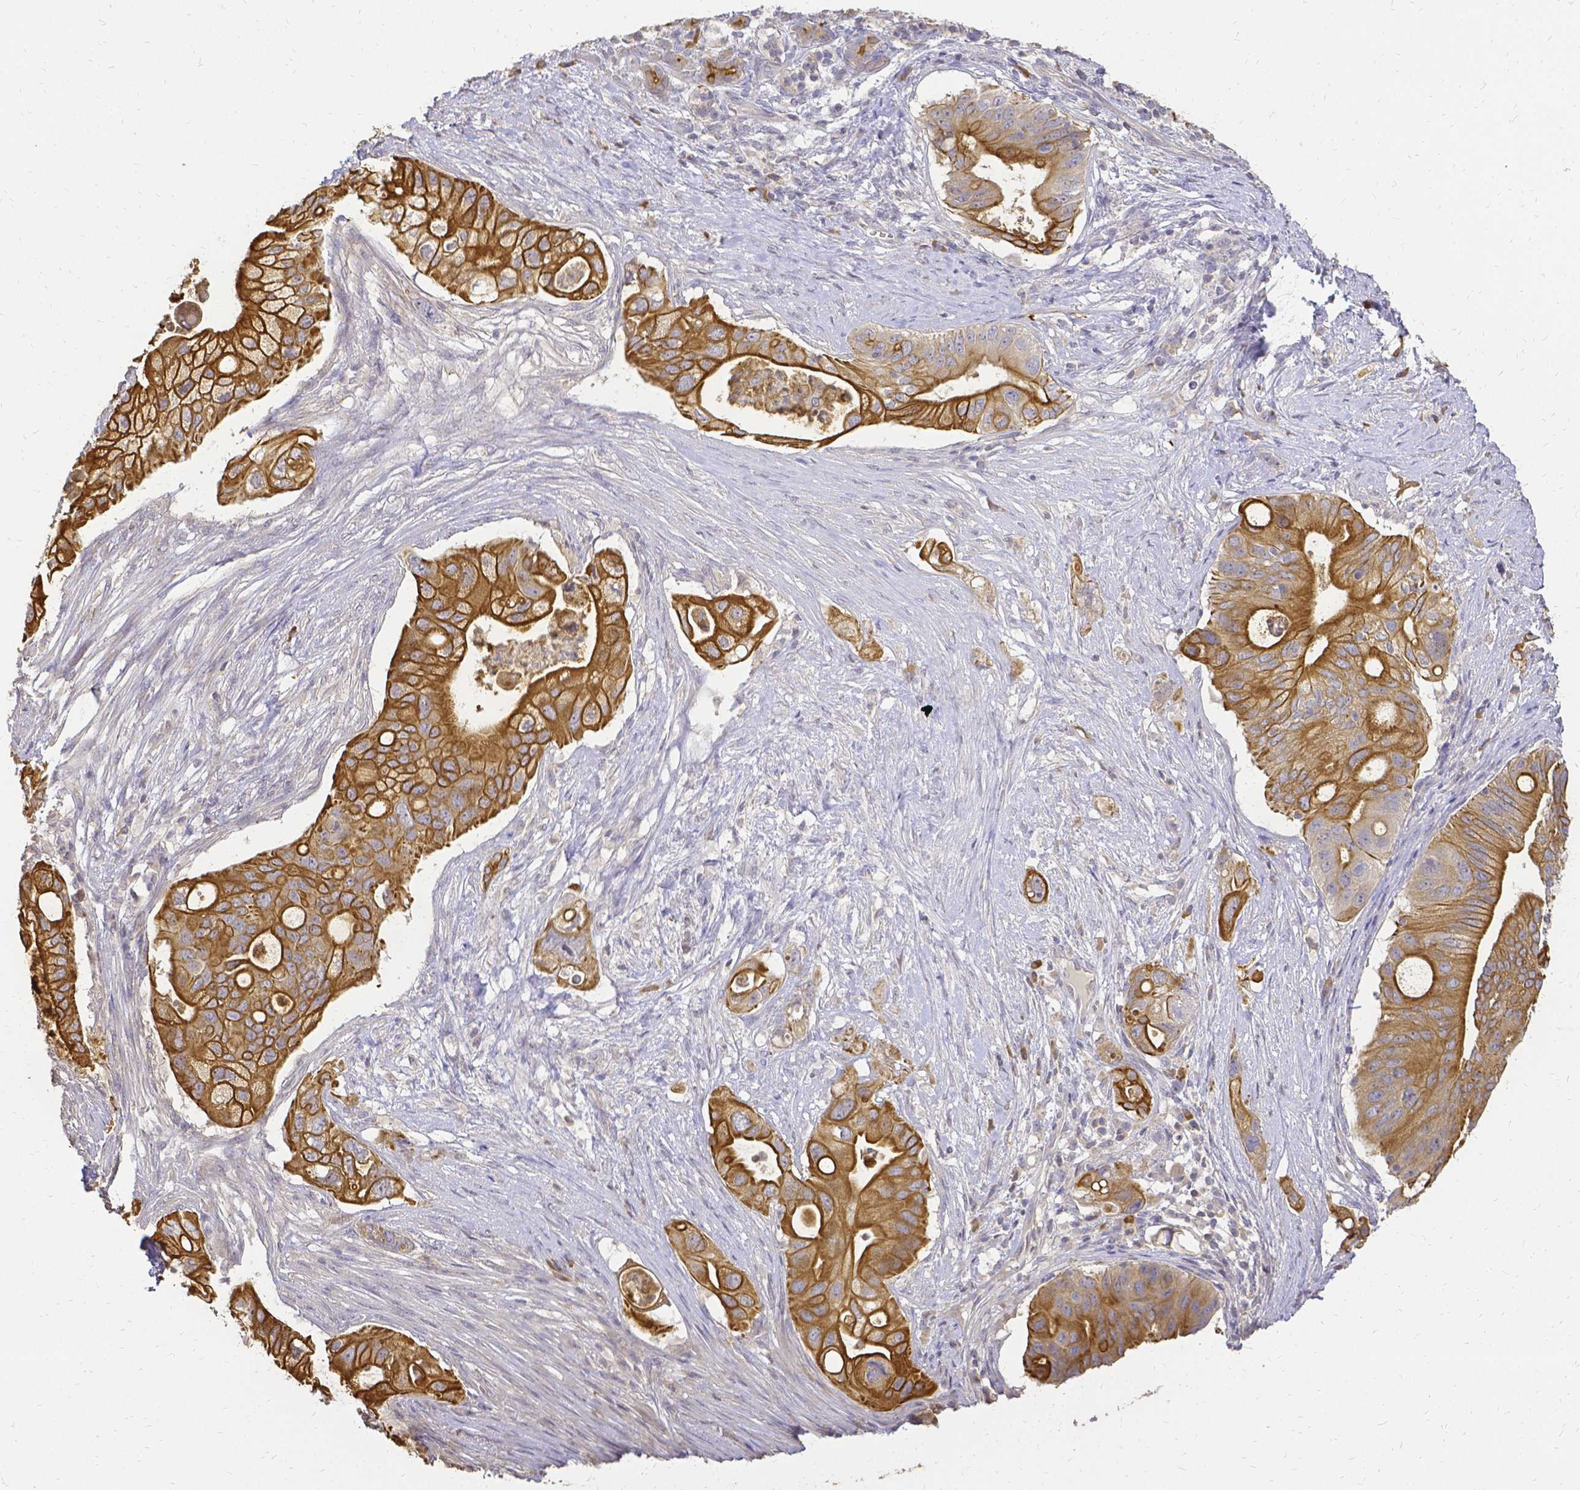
{"staining": {"intensity": "strong", "quantity": ">75%", "location": "cytoplasmic/membranous"}, "tissue": "pancreatic cancer", "cell_type": "Tumor cells", "image_type": "cancer", "snomed": [{"axis": "morphology", "description": "Adenocarcinoma, NOS"}, {"axis": "topography", "description": "Pancreas"}], "caption": "Tumor cells demonstrate high levels of strong cytoplasmic/membranous staining in about >75% of cells in pancreatic adenocarcinoma. (Brightfield microscopy of DAB IHC at high magnification).", "gene": "CIB1", "patient": {"sex": "female", "age": 72}}